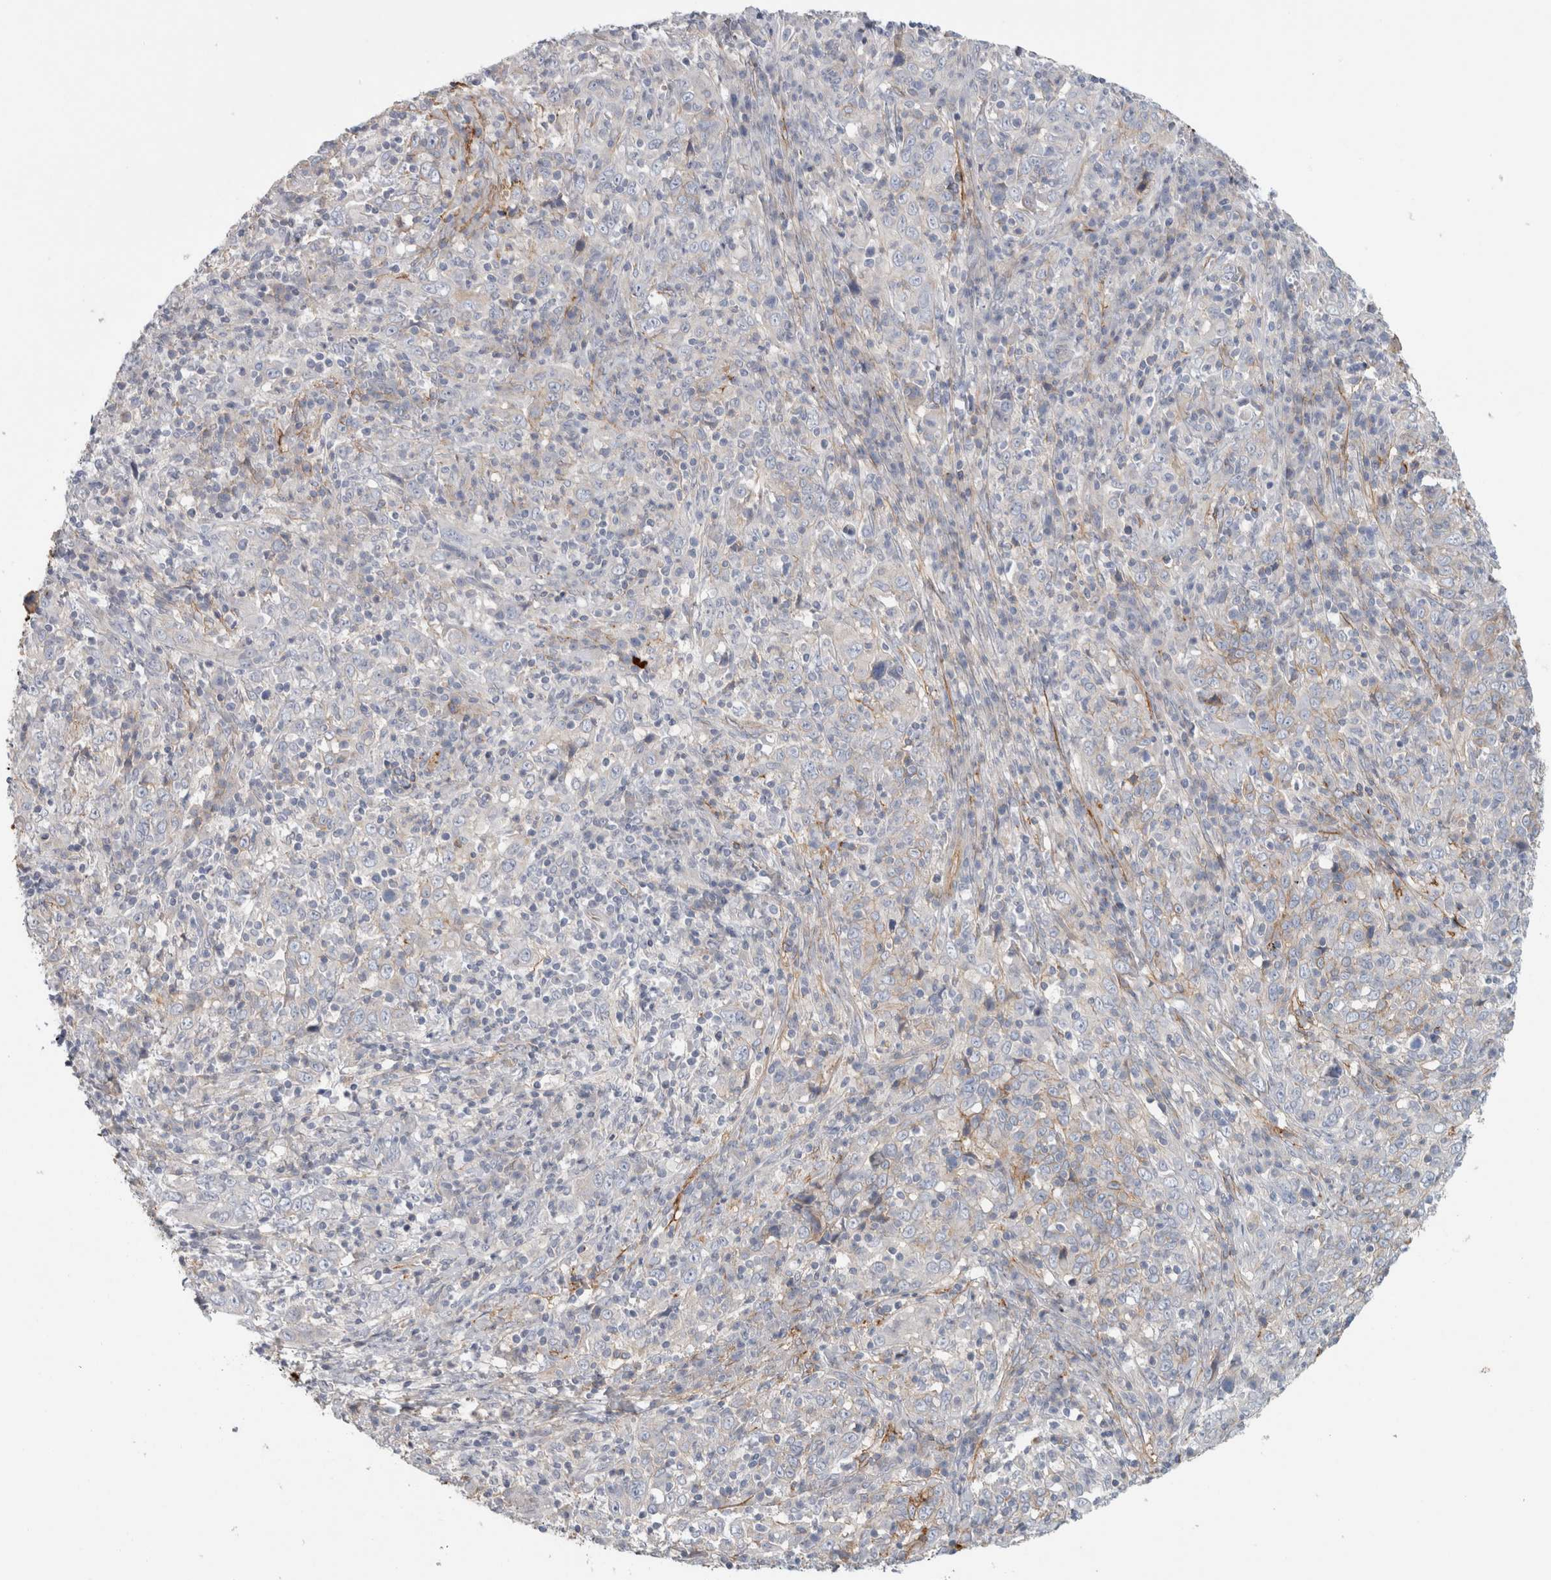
{"staining": {"intensity": "negative", "quantity": "none", "location": "none"}, "tissue": "cervical cancer", "cell_type": "Tumor cells", "image_type": "cancer", "snomed": [{"axis": "morphology", "description": "Squamous cell carcinoma, NOS"}, {"axis": "topography", "description": "Cervix"}], "caption": "A histopathology image of human cervical squamous cell carcinoma is negative for staining in tumor cells.", "gene": "CD55", "patient": {"sex": "female", "age": 46}}